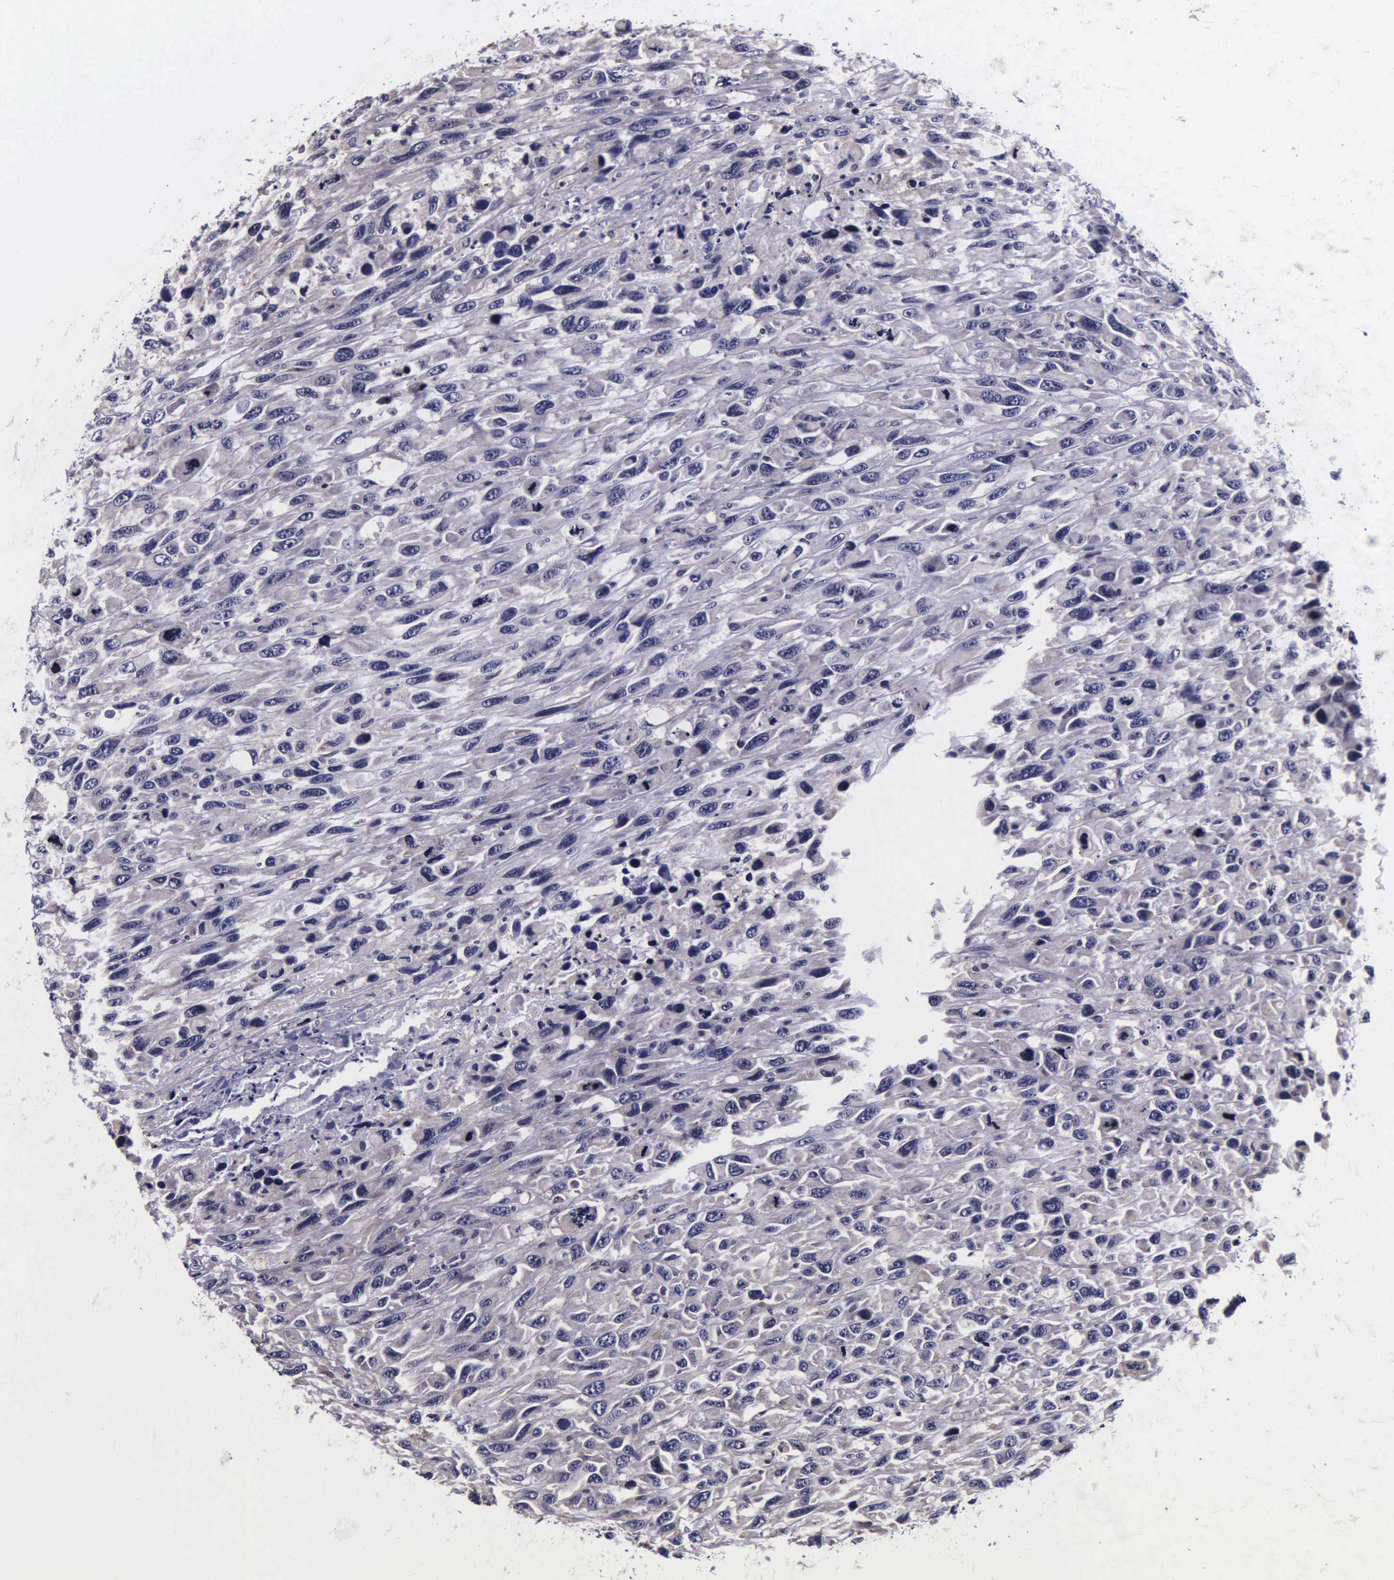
{"staining": {"intensity": "weak", "quantity": "<25%", "location": "cytoplasmic/membranous"}, "tissue": "renal cancer", "cell_type": "Tumor cells", "image_type": "cancer", "snomed": [{"axis": "morphology", "description": "Adenocarcinoma, NOS"}, {"axis": "topography", "description": "Kidney"}], "caption": "Photomicrograph shows no significant protein staining in tumor cells of renal cancer (adenocarcinoma).", "gene": "PSMA3", "patient": {"sex": "male", "age": 79}}